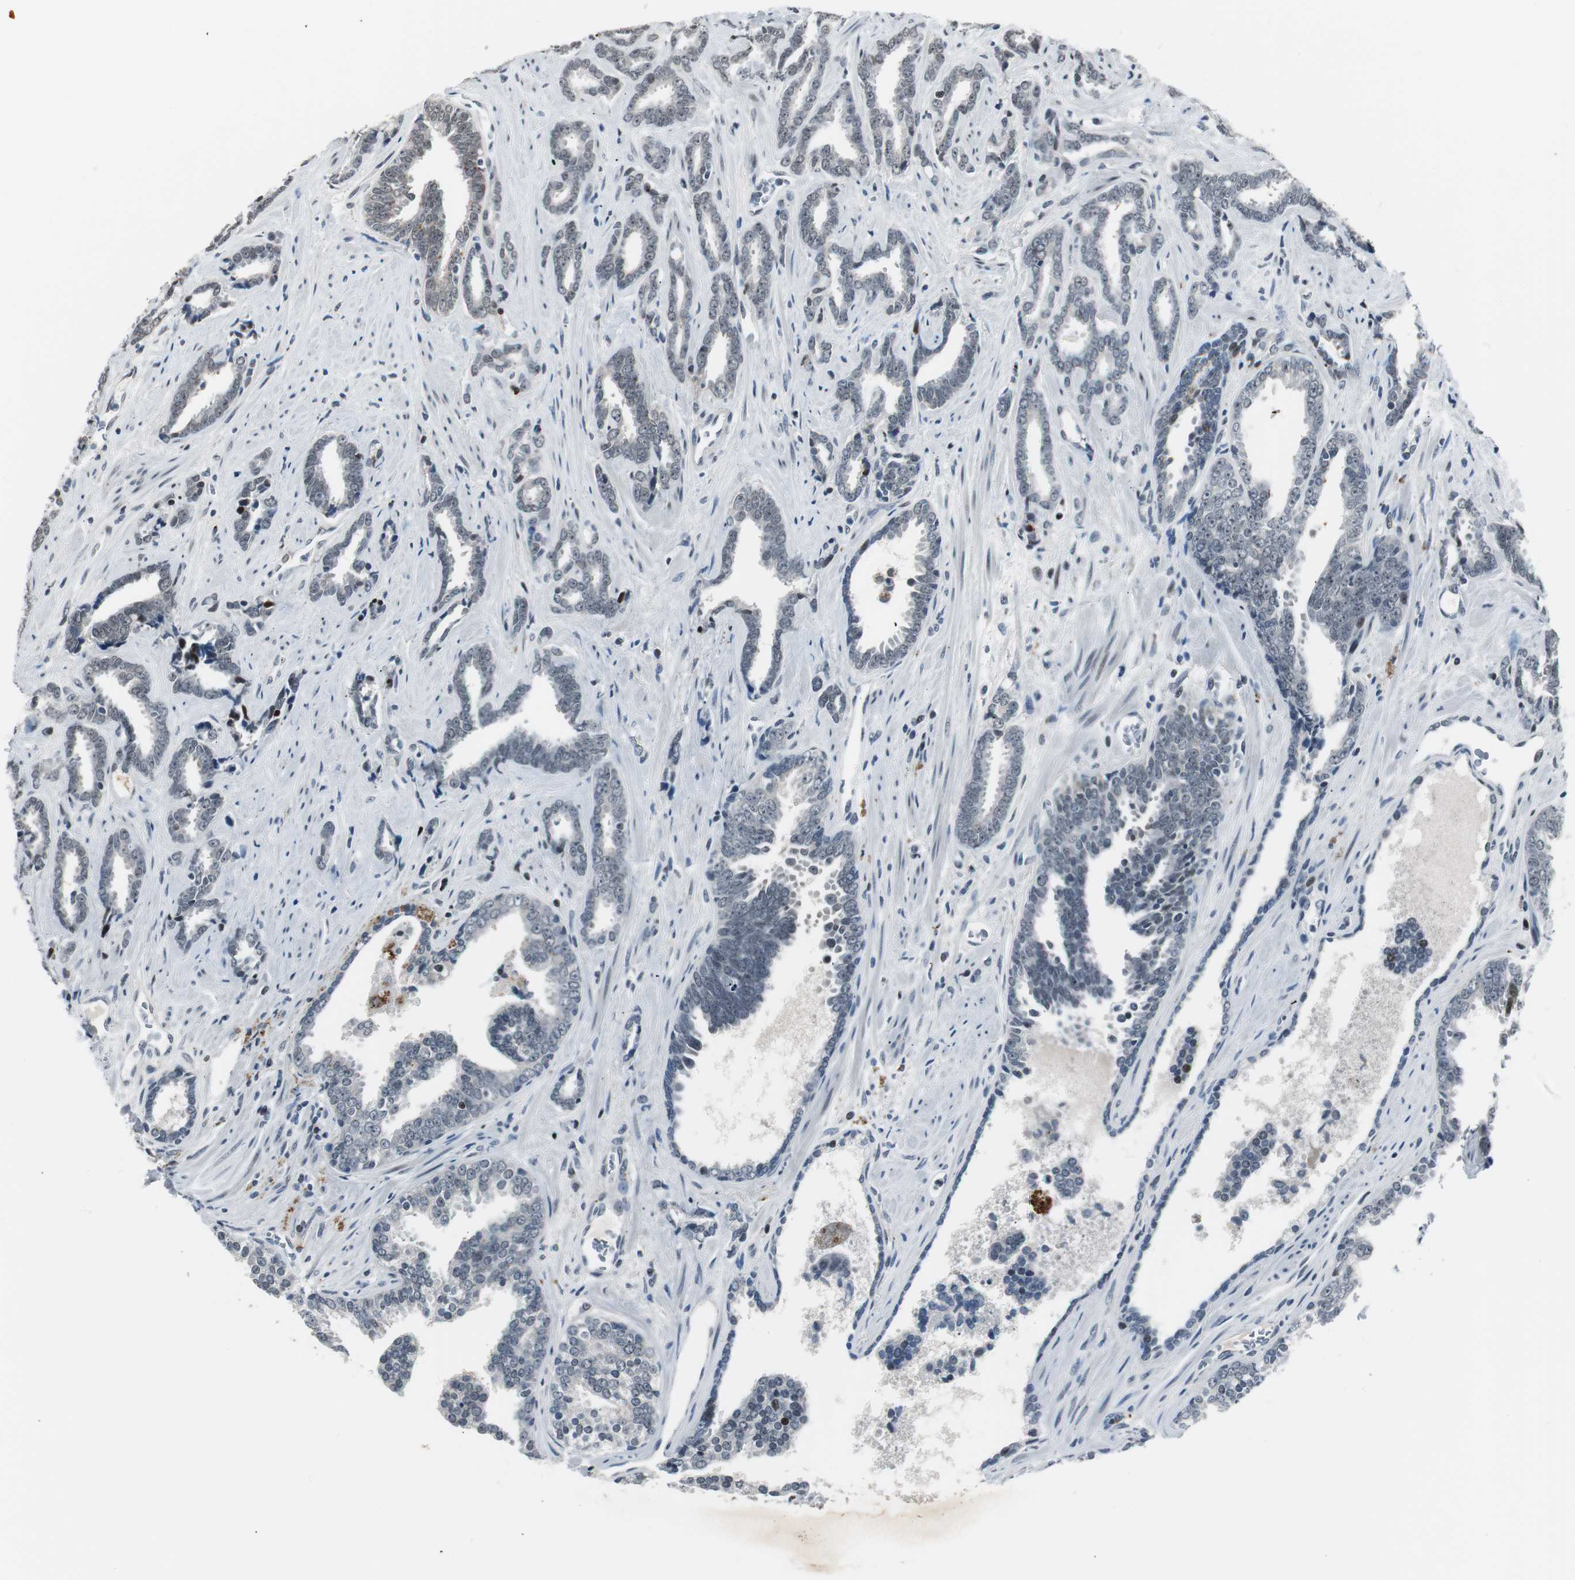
{"staining": {"intensity": "negative", "quantity": "none", "location": "none"}, "tissue": "prostate cancer", "cell_type": "Tumor cells", "image_type": "cancer", "snomed": [{"axis": "morphology", "description": "Adenocarcinoma, High grade"}, {"axis": "topography", "description": "Prostate"}], "caption": "The immunohistochemistry (IHC) image has no significant expression in tumor cells of prostate cancer (high-grade adenocarcinoma) tissue.", "gene": "BOLA1", "patient": {"sex": "male", "age": 67}}